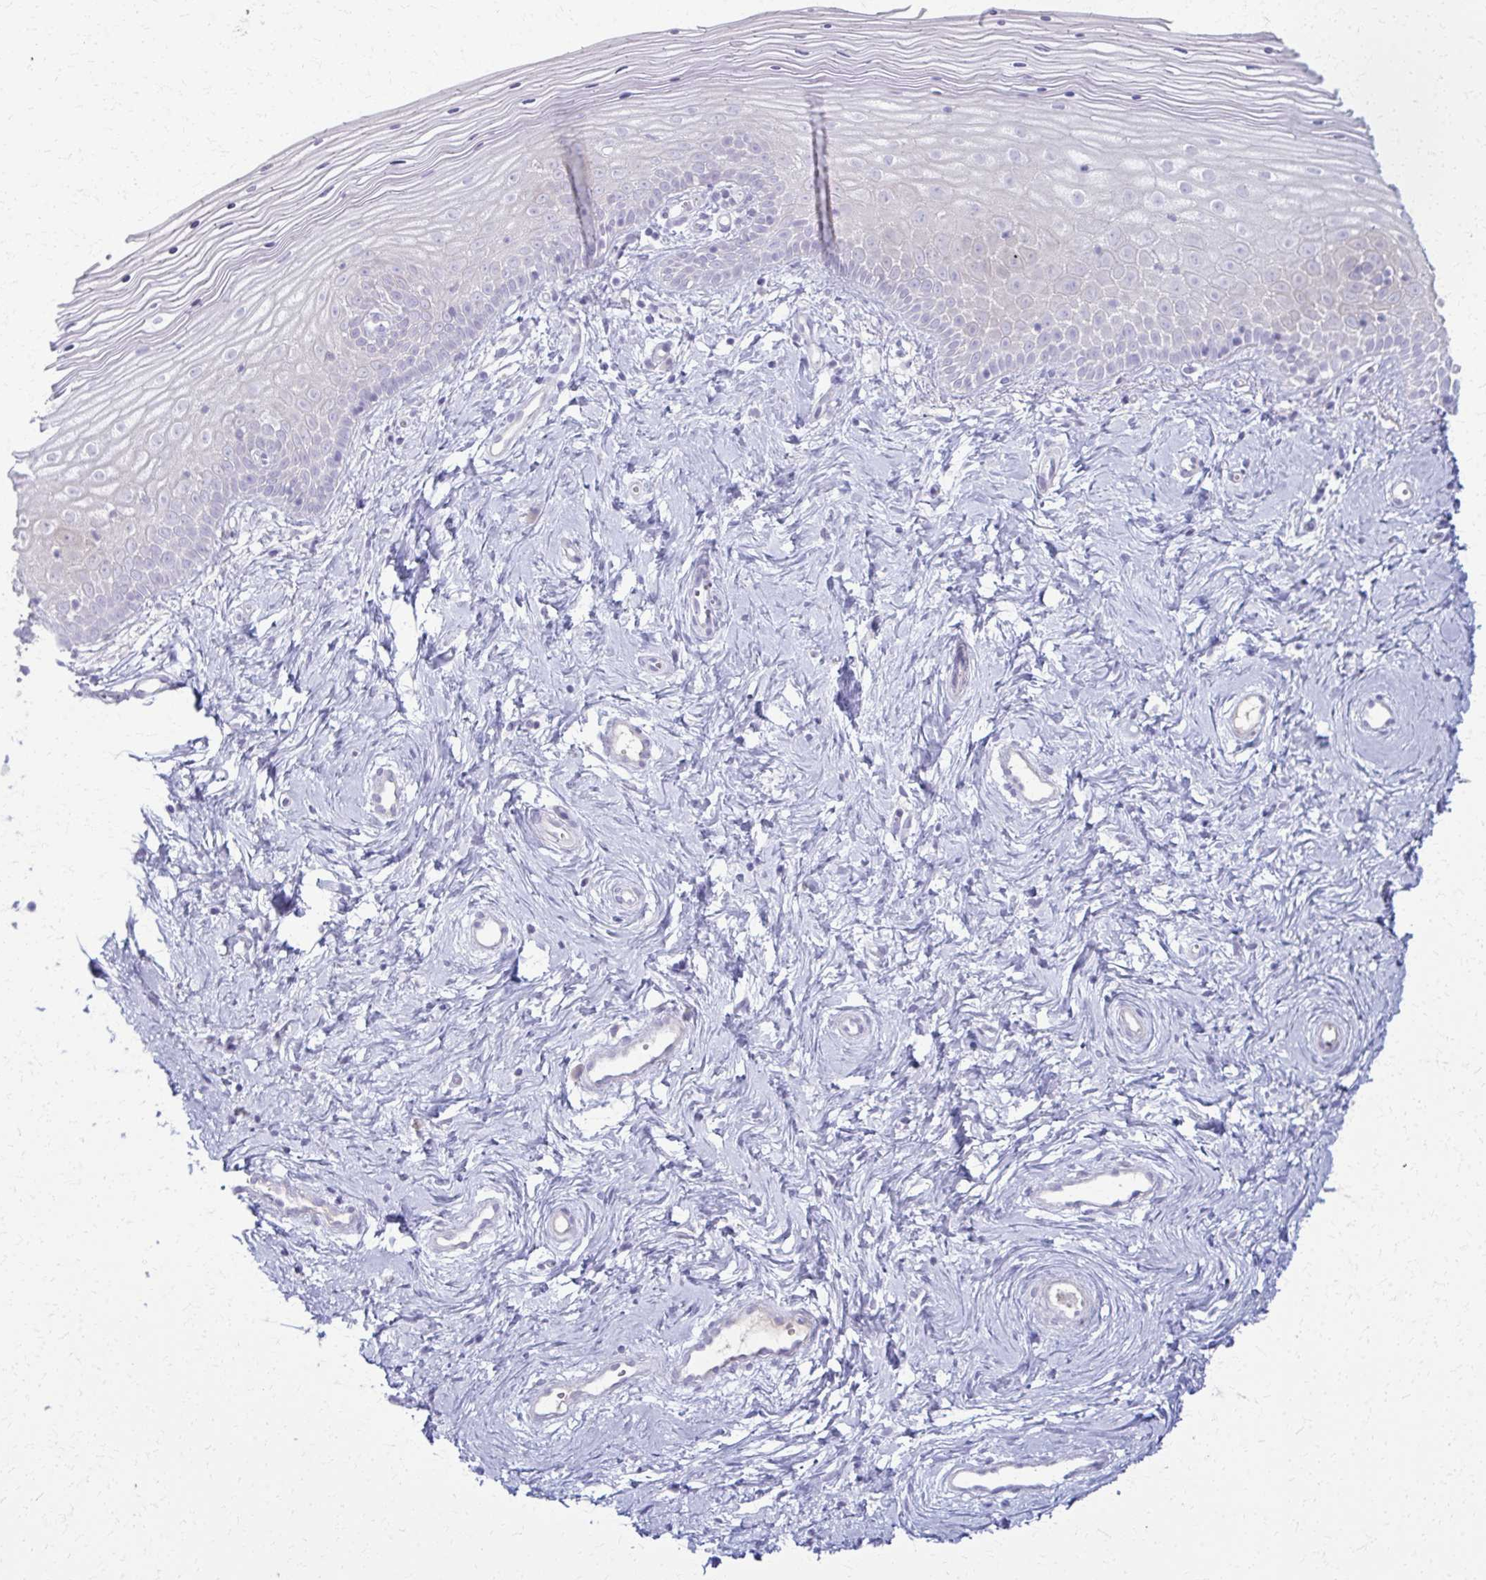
{"staining": {"intensity": "moderate", "quantity": "<25%", "location": "cytoplasmic/membranous"}, "tissue": "vagina", "cell_type": "Squamous epithelial cells", "image_type": "normal", "snomed": [{"axis": "morphology", "description": "Normal tissue, NOS"}, {"axis": "topography", "description": "Vagina"}], "caption": "Moderate cytoplasmic/membranous protein staining is seen in about <25% of squamous epithelial cells in vagina.", "gene": "ENSG00000275249", "patient": {"sex": "female", "age": 38}}